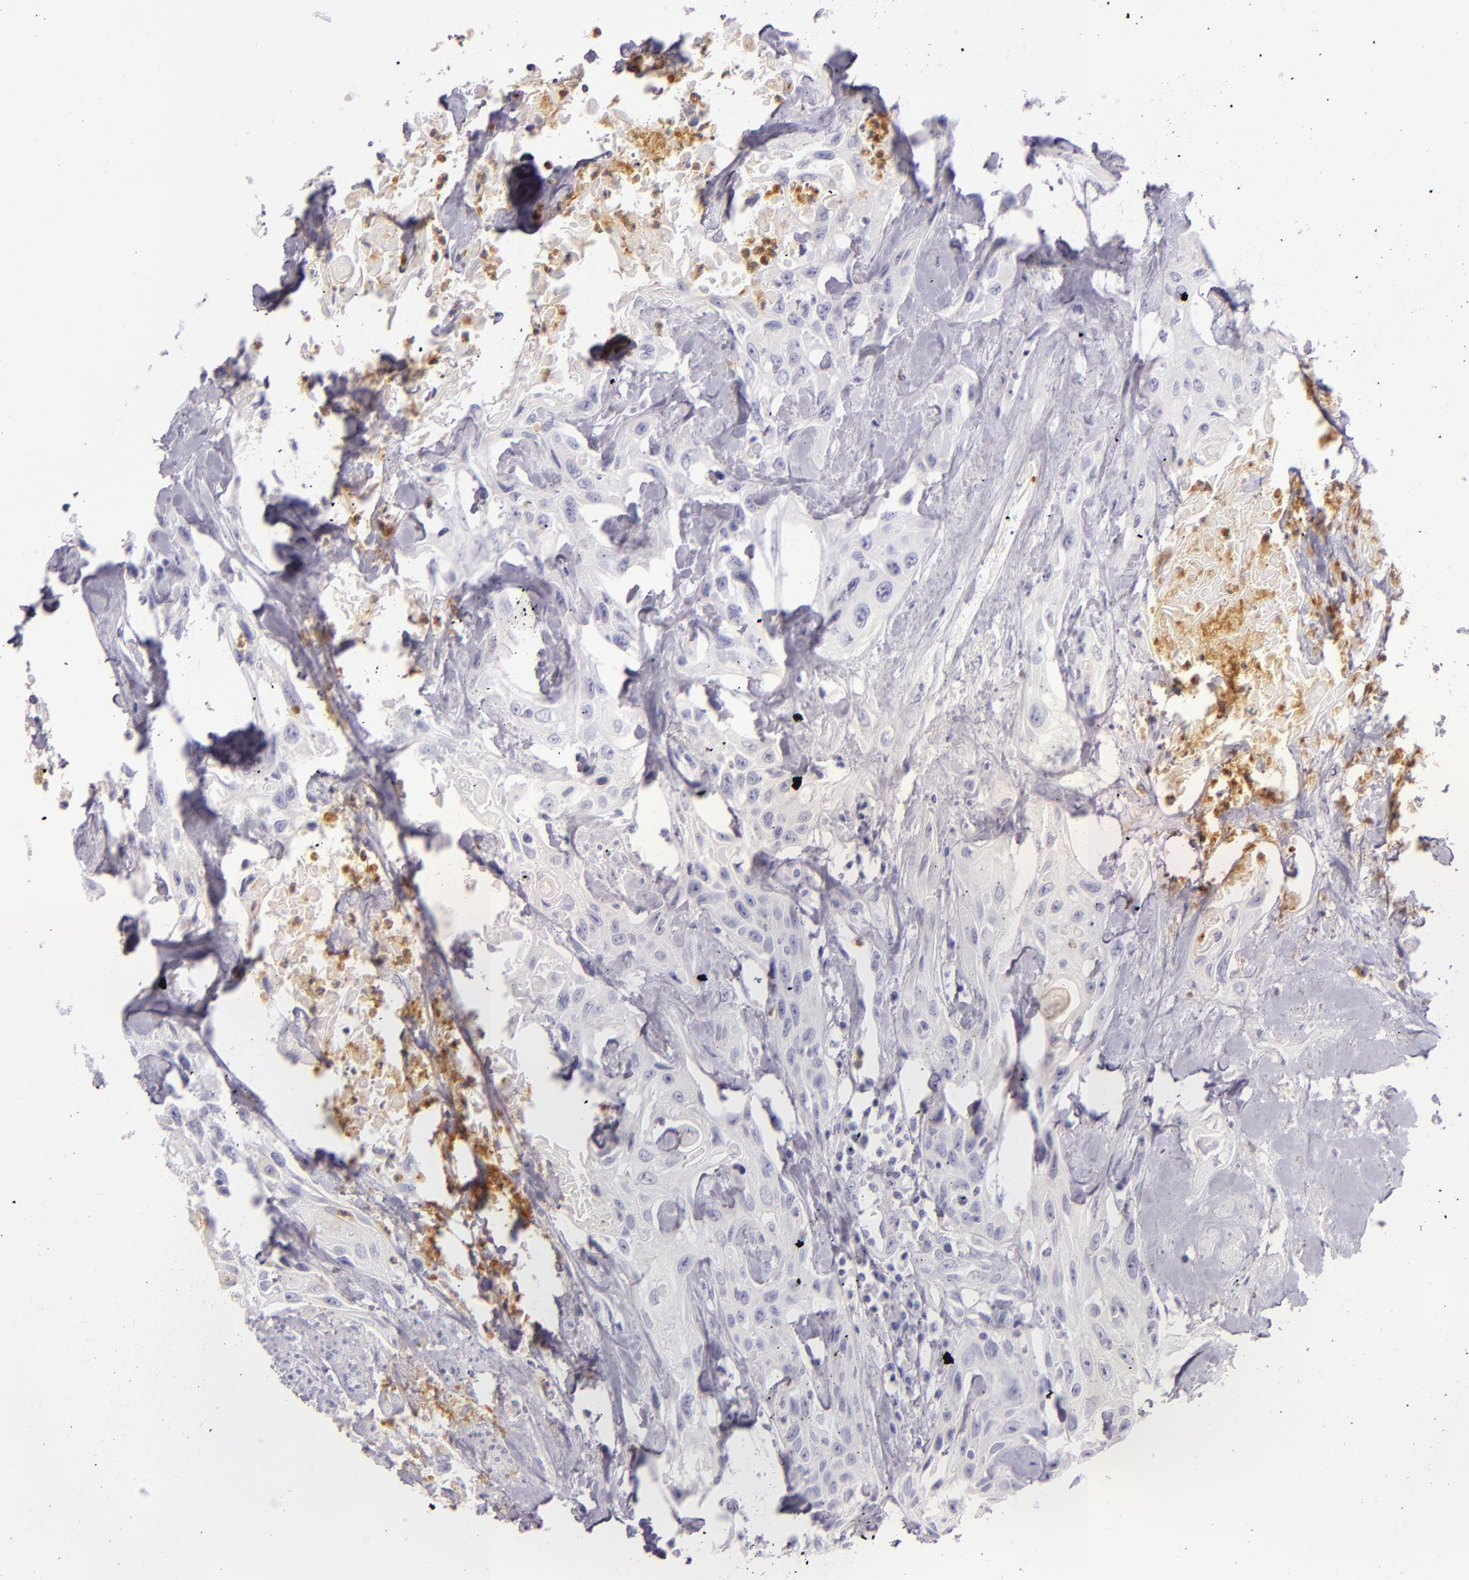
{"staining": {"intensity": "negative", "quantity": "none", "location": "none"}, "tissue": "urothelial cancer", "cell_type": "Tumor cells", "image_type": "cancer", "snomed": [{"axis": "morphology", "description": "Urothelial carcinoma, High grade"}, {"axis": "topography", "description": "Urinary bladder"}], "caption": "The micrograph exhibits no significant positivity in tumor cells of high-grade urothelial carcinoma.", "gene": "CEACAM1", "patient": {"sex": "female", "age": 84}}